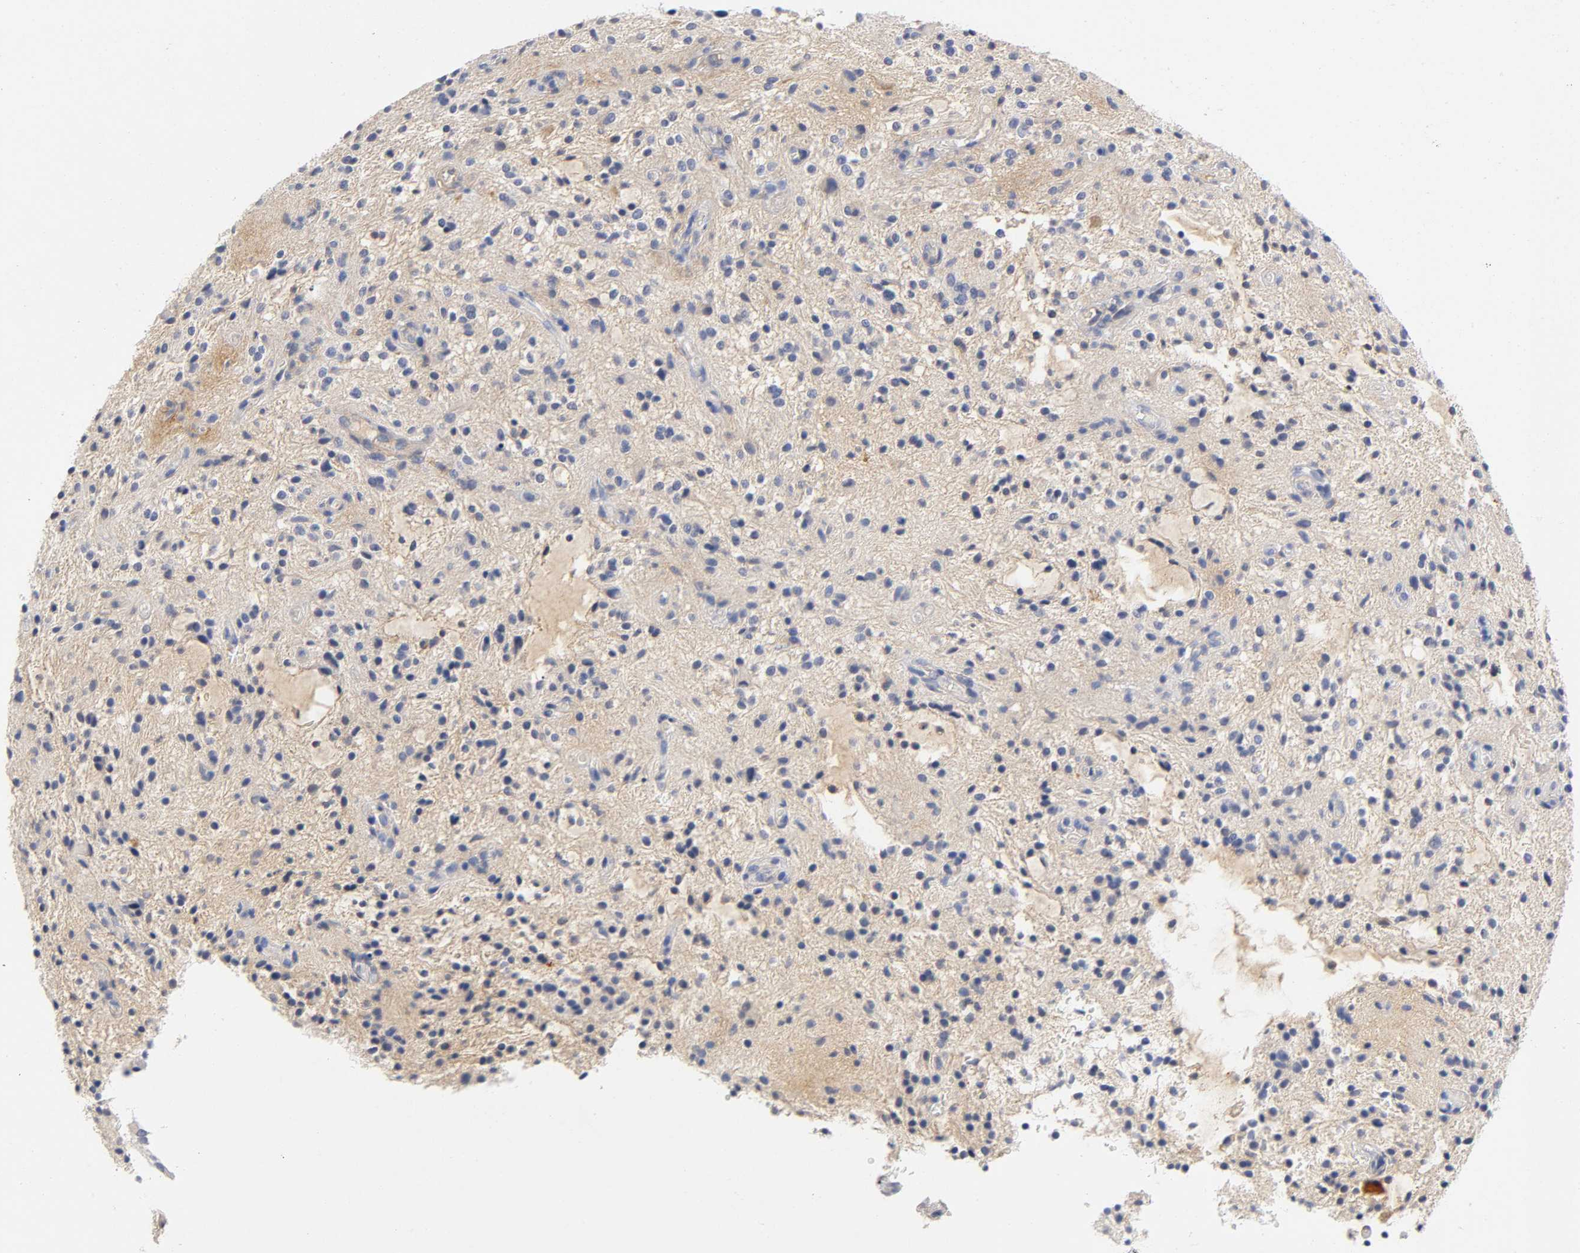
{"staining": {"intensity": "weak", "quantity": "25%-75%", "location": "cytoplasmic/membranous"}, "tissue": "glioma", "cell_type": "Tumor cells", "image_type": "cancer", "snomed": [{"axis": "morphology", "description": "Glioma, malignant, NOS"}, {"axis": "topography", "description": "Cerebellum"}], "caption": "A micrograph of human glioma stained for a protein displays weak cytoplasmic/membranous brown staining in tumor cells.", "gene": "TNC", "patient": {"sex": "female", "age": 10}}